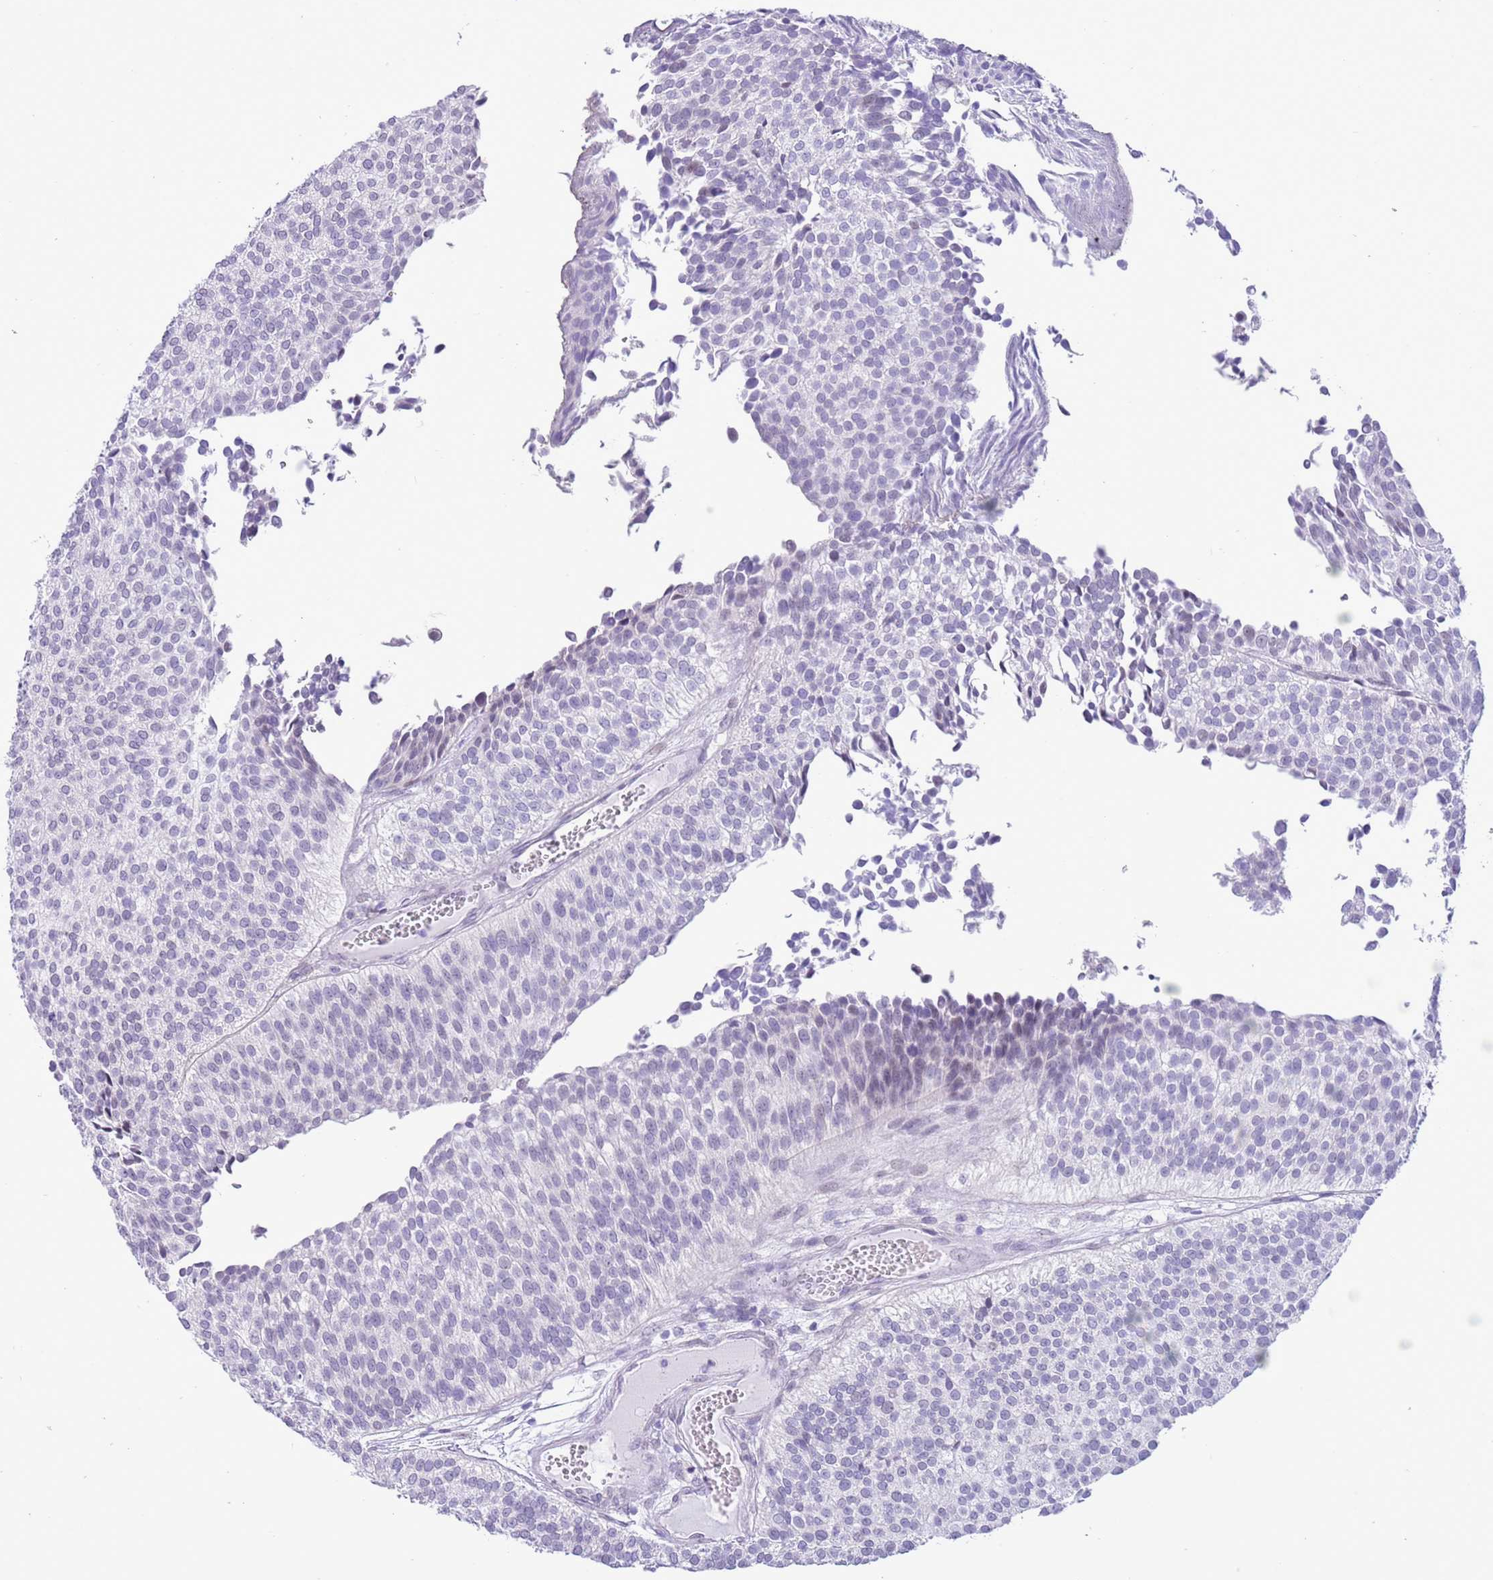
{"staining": {"intensity": "negative", "quantity": "none", "location": "none"}, "tissue": "urothelial cancer", "cell_type": "Tumor cells", "image_type": "cancer", "snomed": [{"axis": "morphology", "description": "Urothelial carcinoma, Low grade"}, {"axis": "topography", "description": "Urinary bladder"}], "caption": "DAB immunohistochemical staining of human urothelial cancer shows no significant expression in tumor cells.", "gene": "PPP1R17", "patient": {"sex": "male", "age": 84}}